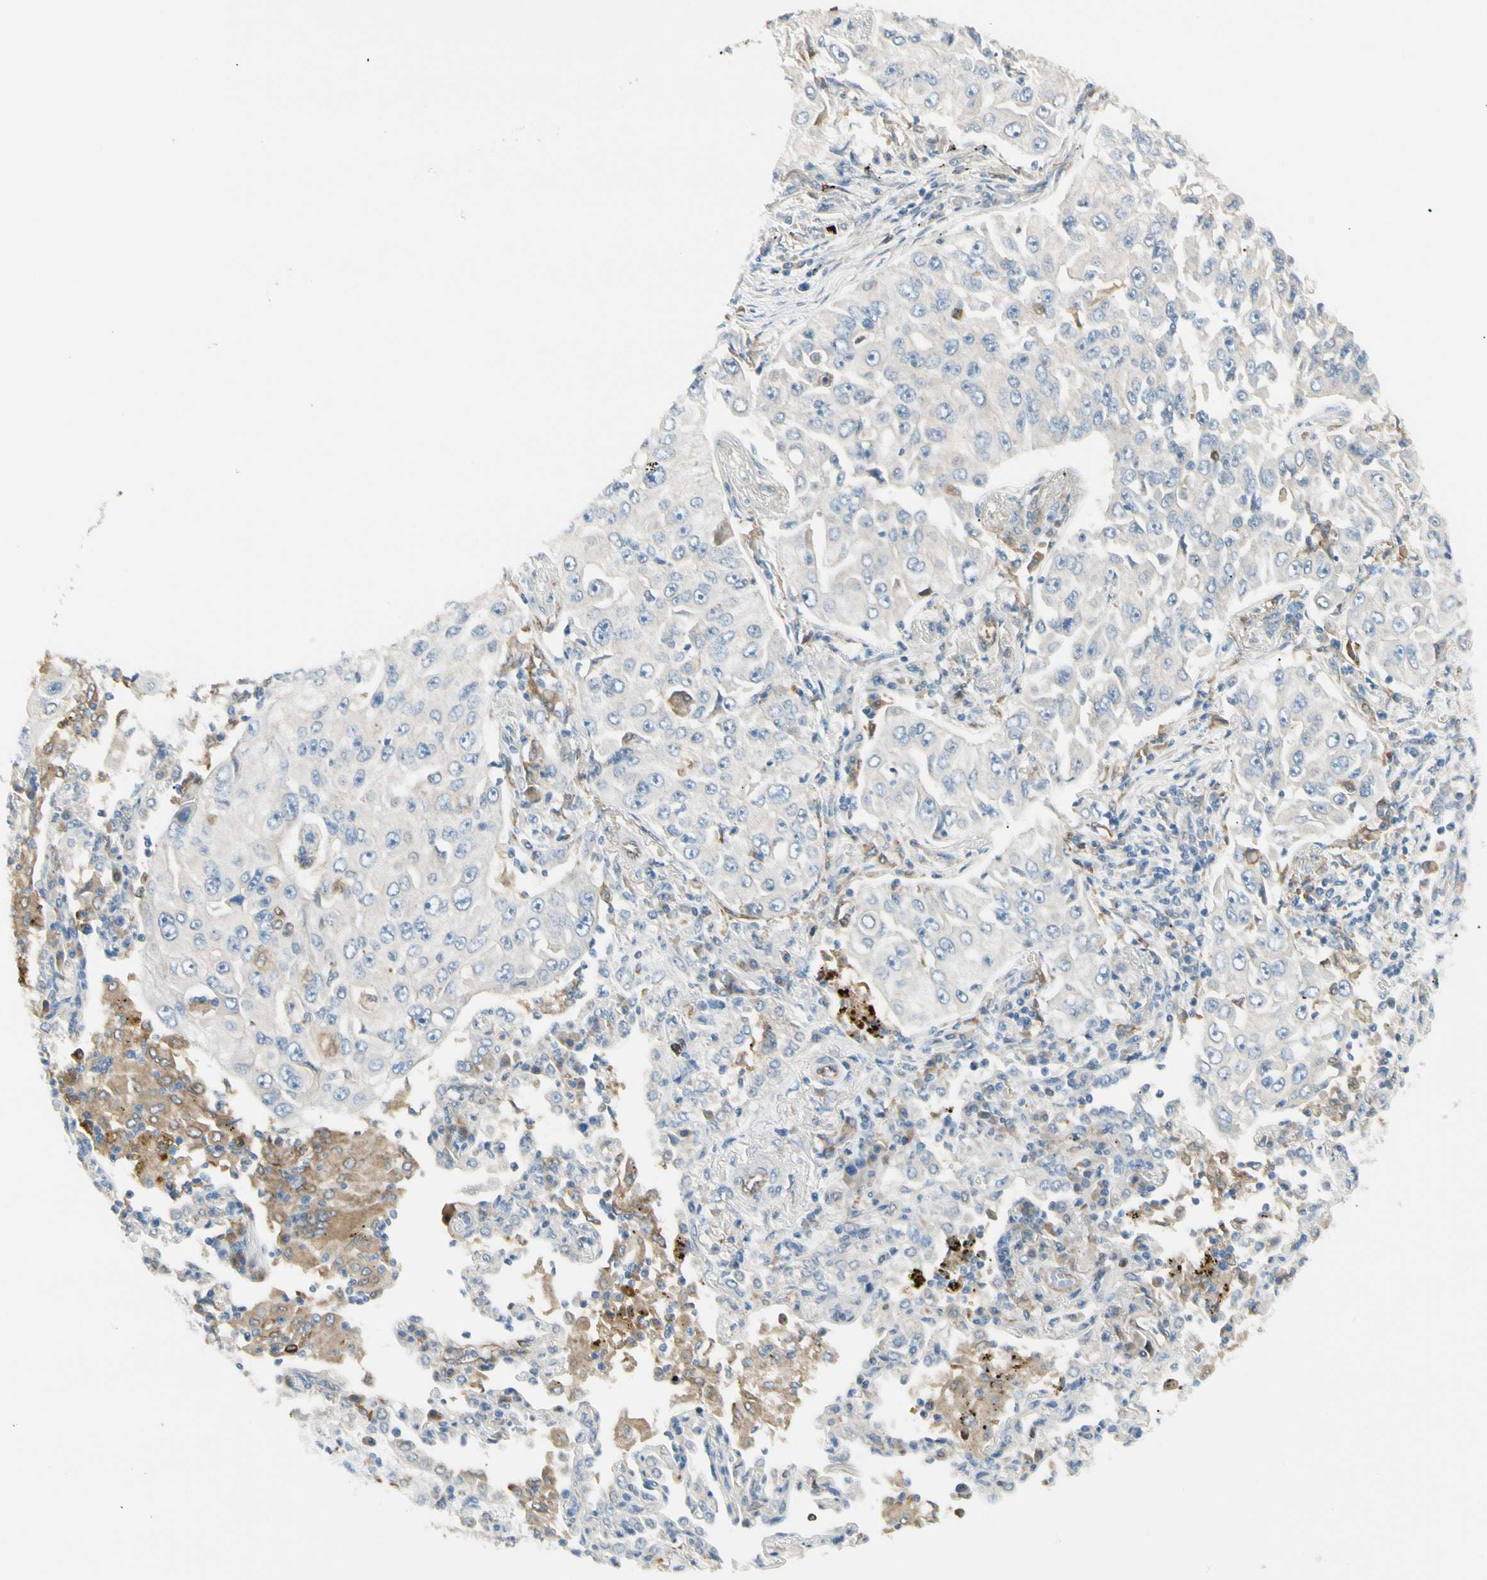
{"staining": {"intensity": "negative", "quantity": "none", "location": "none"}, "tissue": "lung cancer", "cell_type": "Tumor cells", "image_type": "cancer", "snomed": [{"axis": "morphology", "description": "Adenocarcinoma, NOS"}, {"axis": "topography", "description": "Lung"}], "caption": "Immunohistochemical staining of adenocarcinoma (lung) reveals no significant staining in tumor cells. (Stains: DAB immunohistochemistry with hematoxylin counter stain, Microscopy: brightfield microscopy at high magnification).", "gene": "LPCAT2", "patient": {"sex": "male", "age": 84}}